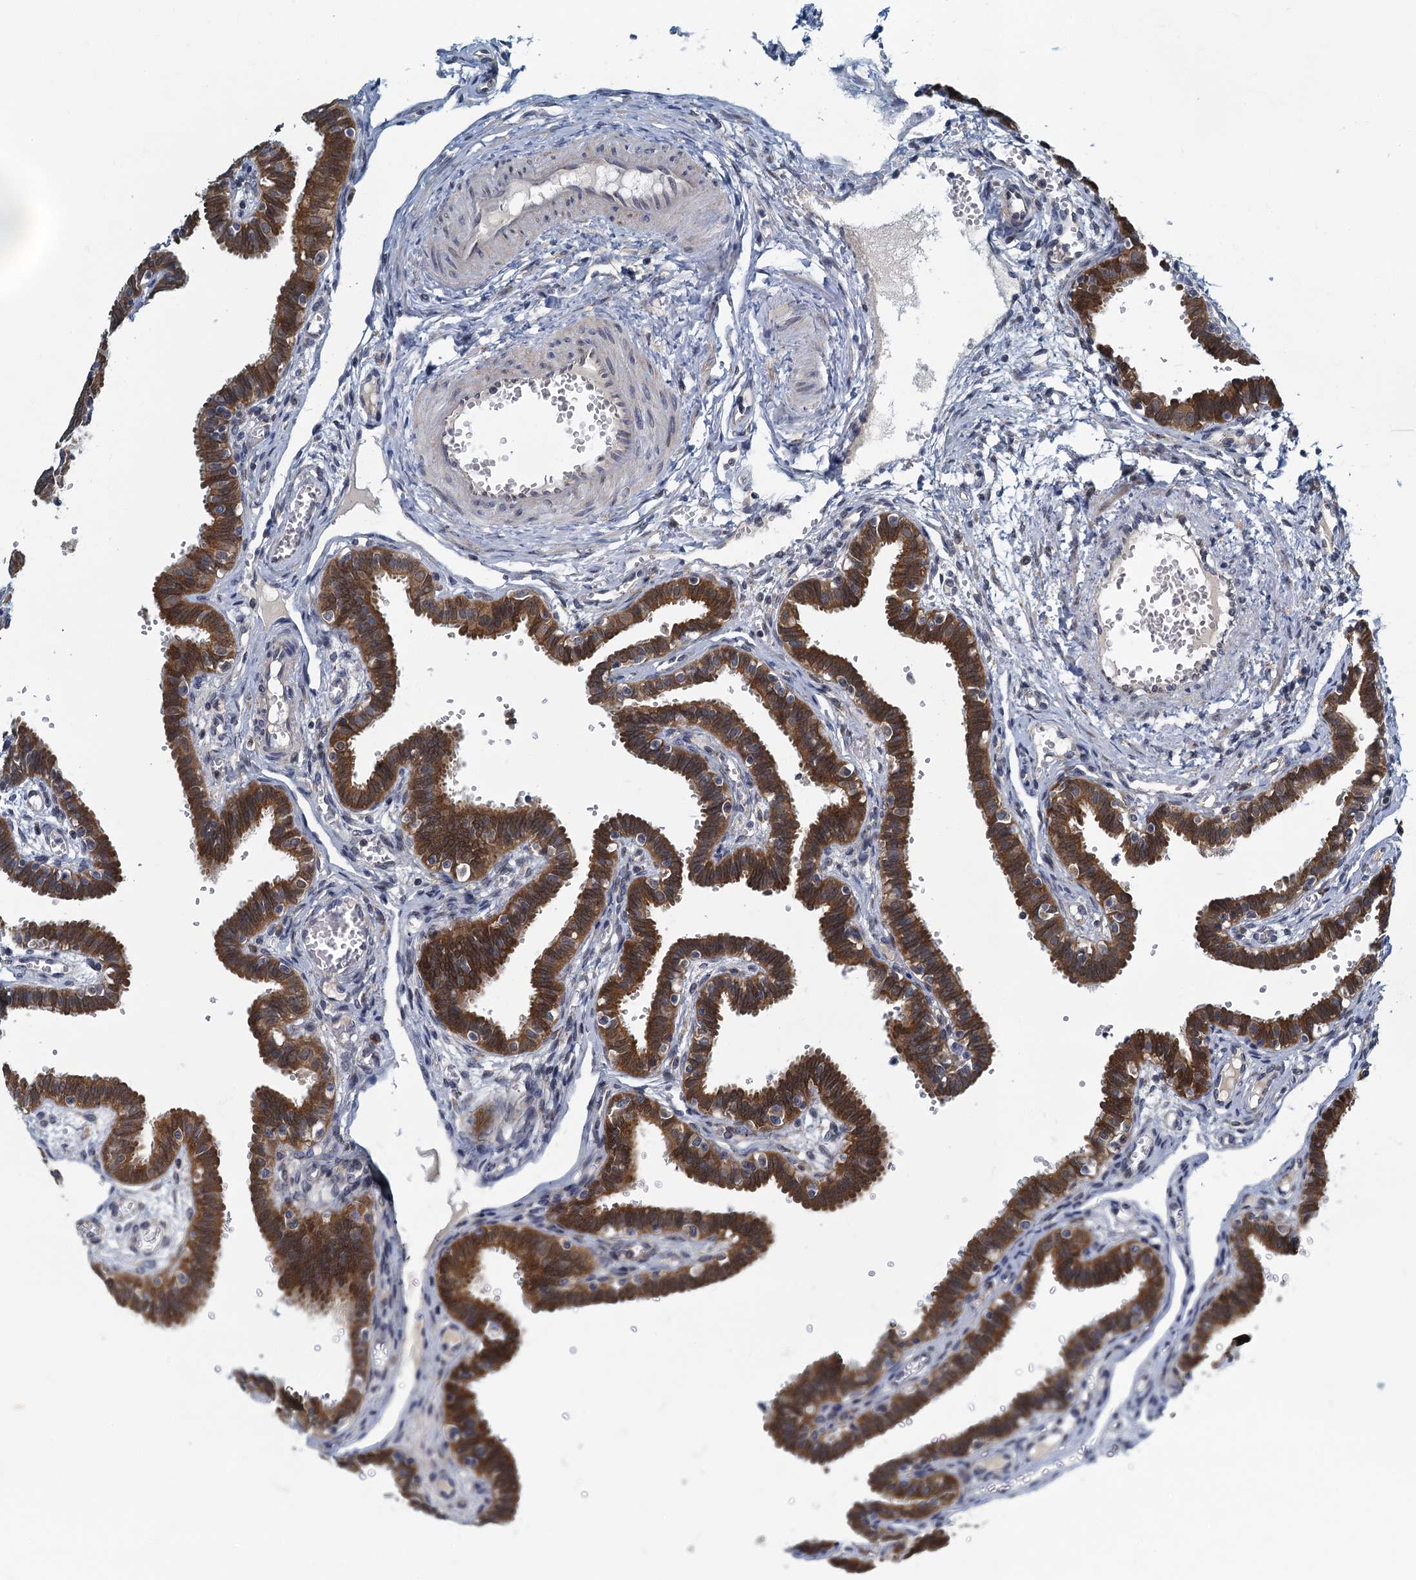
{"staining": {"intensity": "strong", "quantity": ">75%", "location": "cytoplasmic/membranous"}, "tissue": "fallopian tube", "cell_type": "Glandular cells", "image_type": "normal", "snomed": [{"axis": "morphology", "description": "Normal tissue, NOS"}, {"axis": "topography", "description": "Fallopian tube"}, {"axis": "topography", "description": "Placenta"}], "caption": "DAB immunohistochemical staining of normal fallopian tube reveals strong cytoplasmic/membranous protein staining in about >75% of glandular cells.", "gene": "ALG2", "patient": {"sex": "female", "age": 32}}